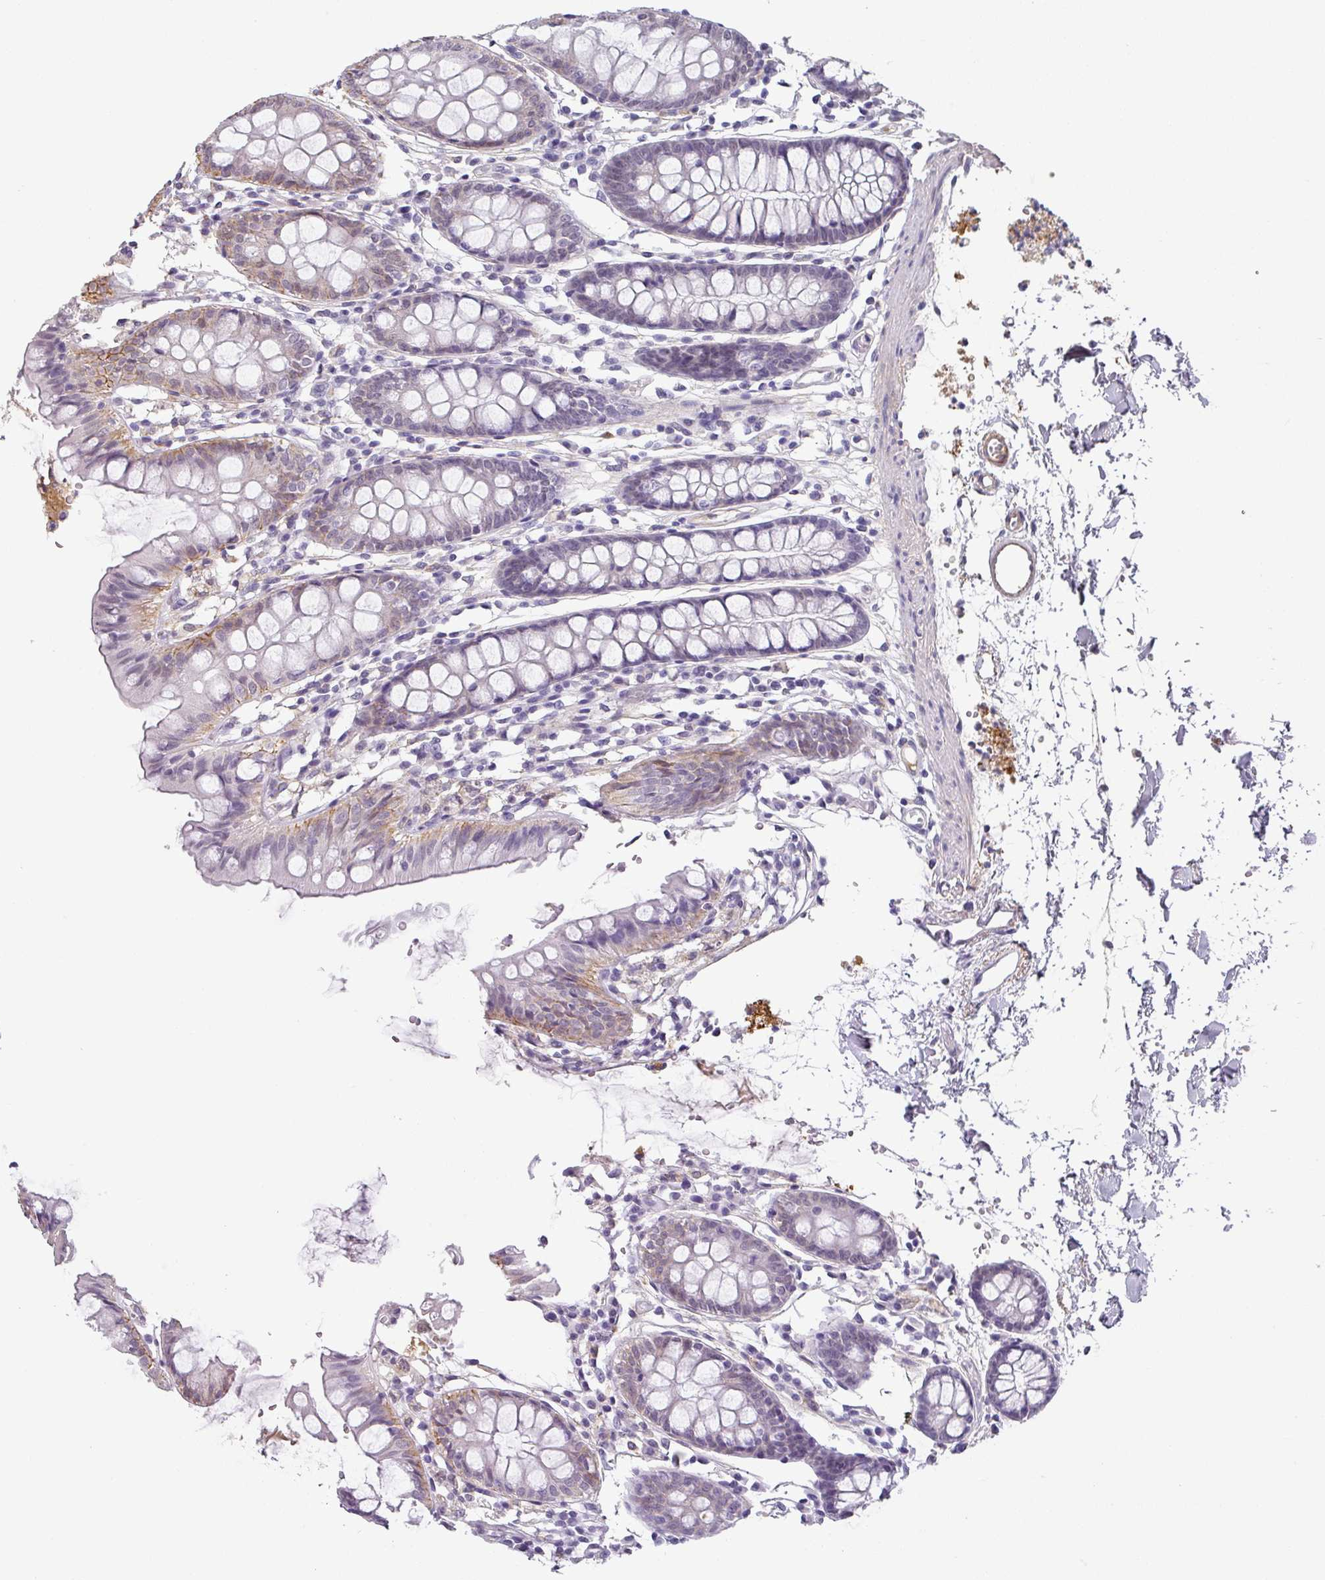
{"staining": {"intensity": "negative", "quantity": "none", "location": "none"}, "tissue": "colon", "cell_type": "Endothelial cells", "image_type": "normal", "snomed": [{"axis": "morphology", "description": "Normal tissue, NOS"}, {"axis": "topography", "description": "Colon"}], "caption": "IHC photomicrograph of normal colon: human colon stained with DAB (3,3'-diaminobenzidine) exhibits no significant protein staining in endothelial cells.", "gene": "C1QB", "patient": {"sex": "female", "age": 84}}